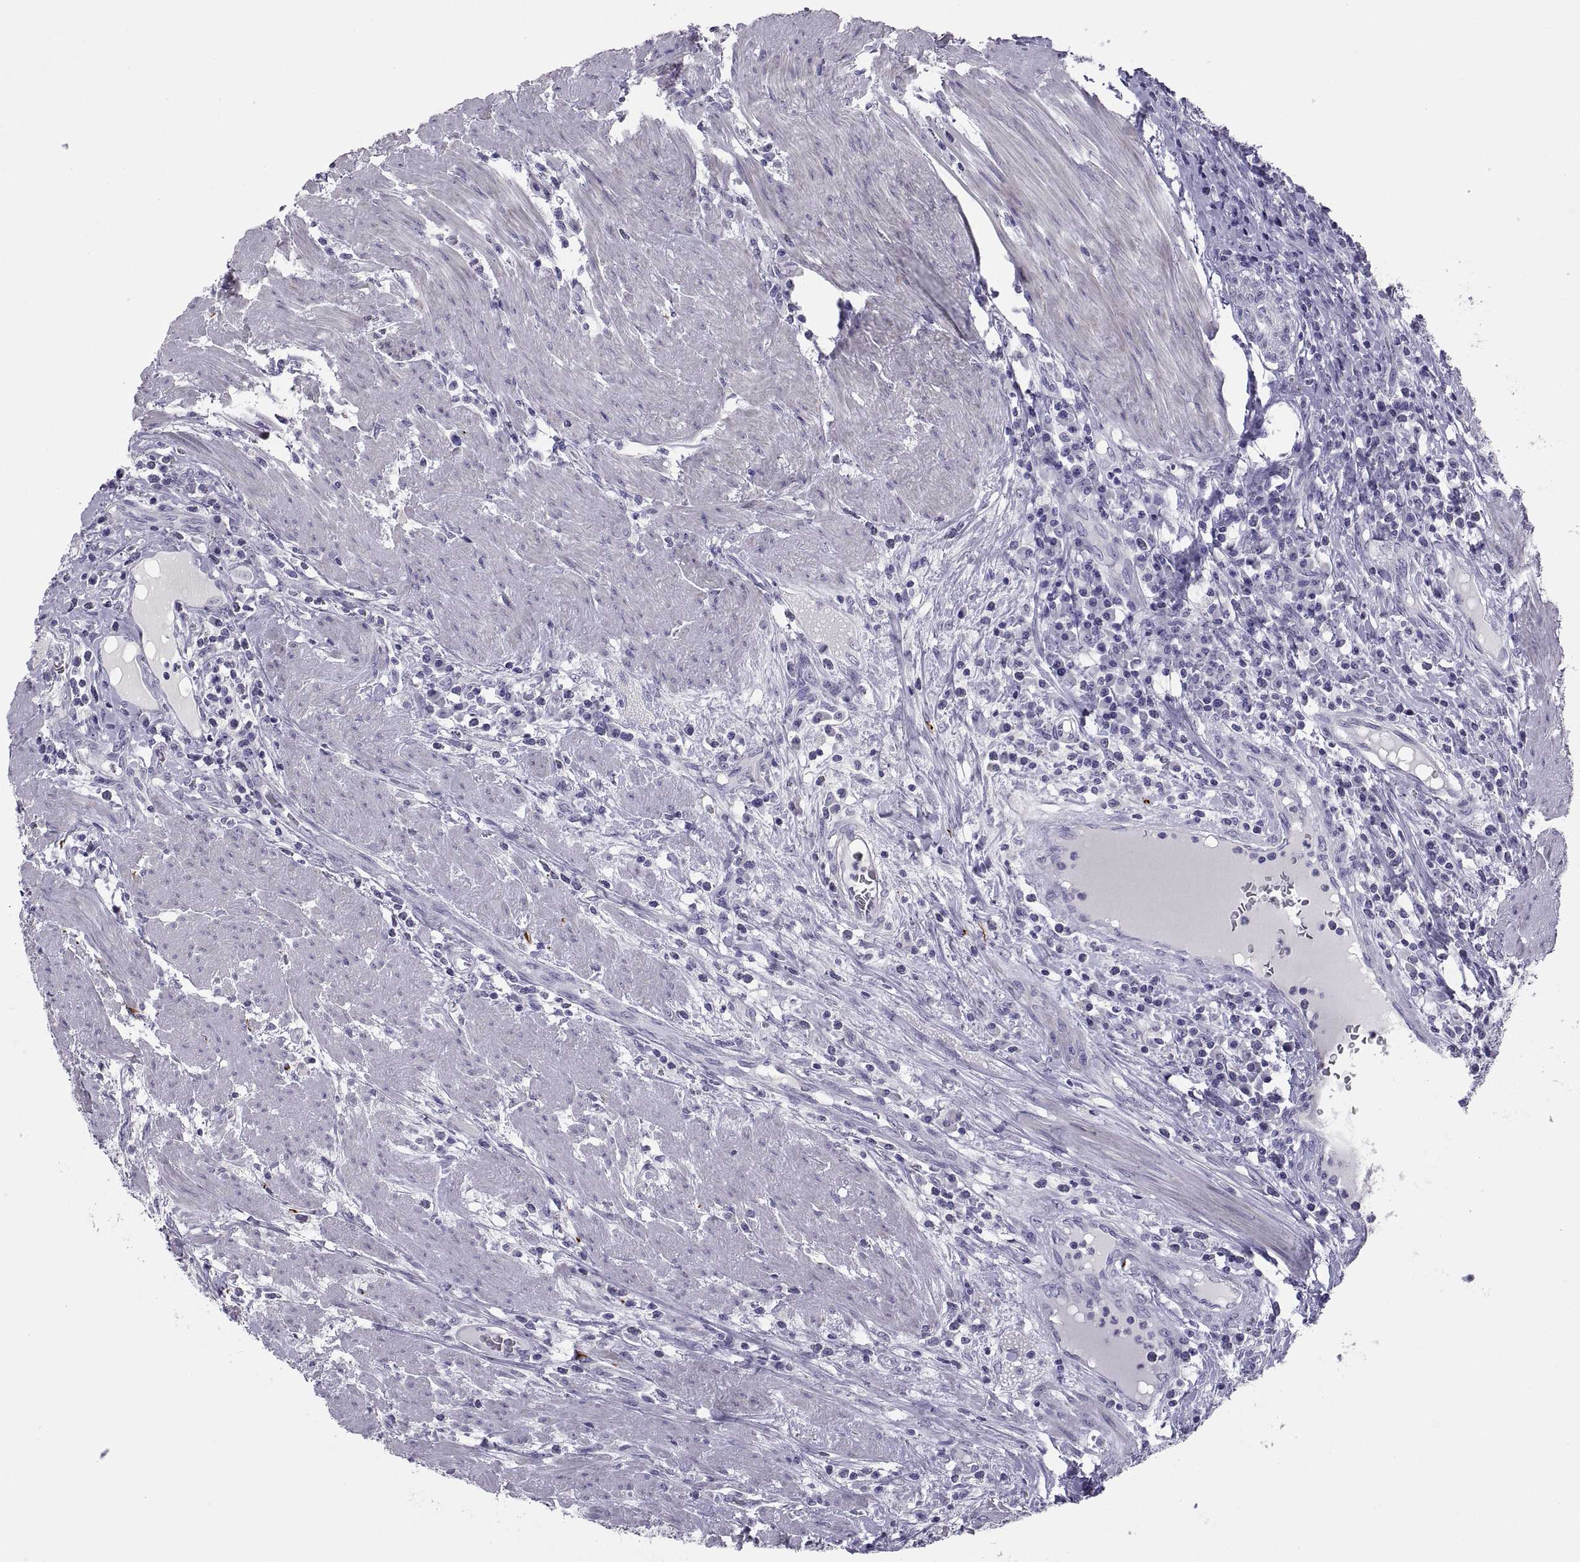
{"staining": {"intensity": "negative", "quantity": "none", "location": "none"}, "tissue": "colorectal cancer", "cell_type": "Tumor cells", "image_type": "cancer", "snomed": [{"axis": "morphology", "description": "Adenocarcinoma, NOS"}, {"axis": "topography", "description": "Colon"}], "caption": "Immunohistochemistry of colorectal cancer exhibits no expression in tumor cells.", "gene": "RGS20", "patient": {"sex": "male", "age": 53}}